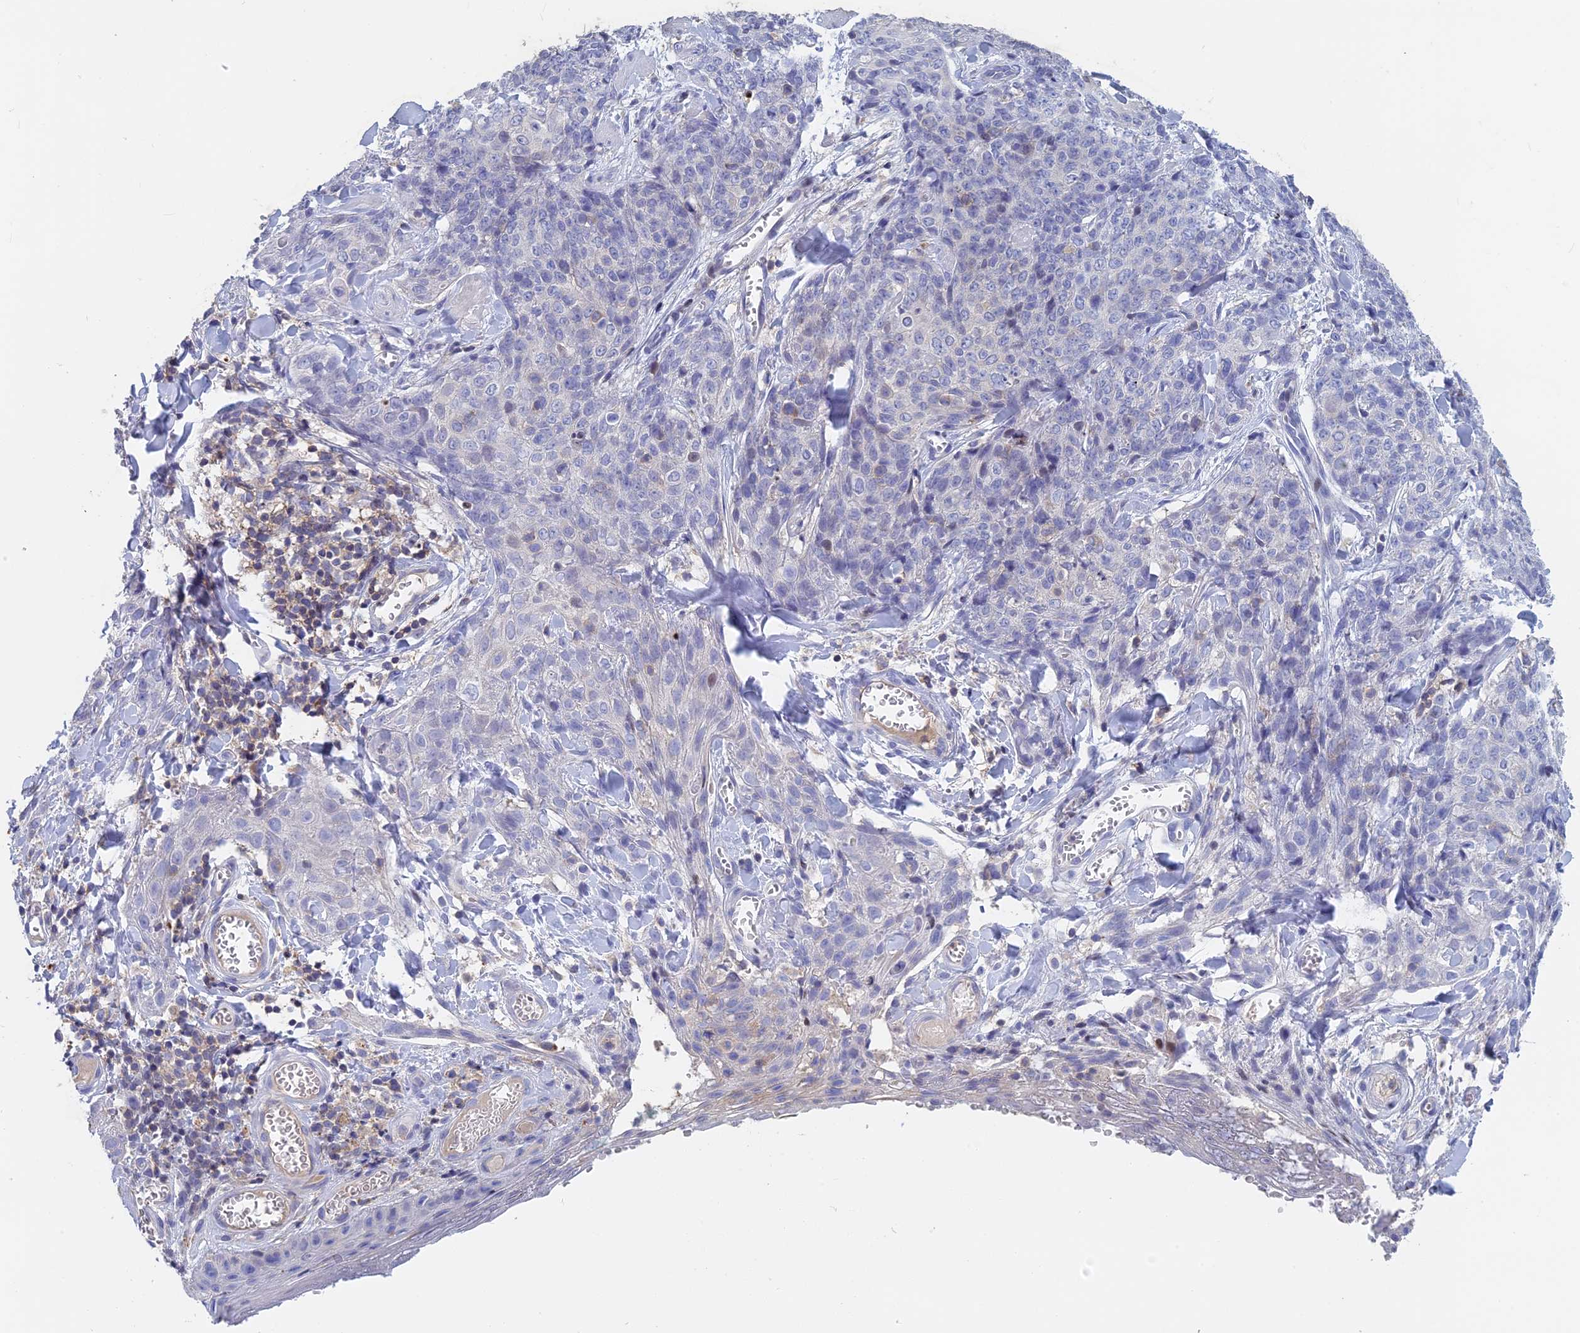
{"staining": {"intensity": "negative", "quantity": "none", "location": "none"}, "tissue": "skin cancer", "cell_type": "Tumor cells", "image_type": "cancer", "snomed": [{"axis": "morphology", "description": "Squamous cell carcinoma, NOS"}, {"axis": "topography", "description": "Skin"}, {"axis": "topography", "description": "Vulva"}], "caption": "A high-resolution photomicrograph shows immunohistochemistry (IHC) staining of skin squamous cell carcinoma, which exhibits no significant positivity in tumor cells.", "gene": "ACP7", "patient": {"sex": "female", "age": 85}}